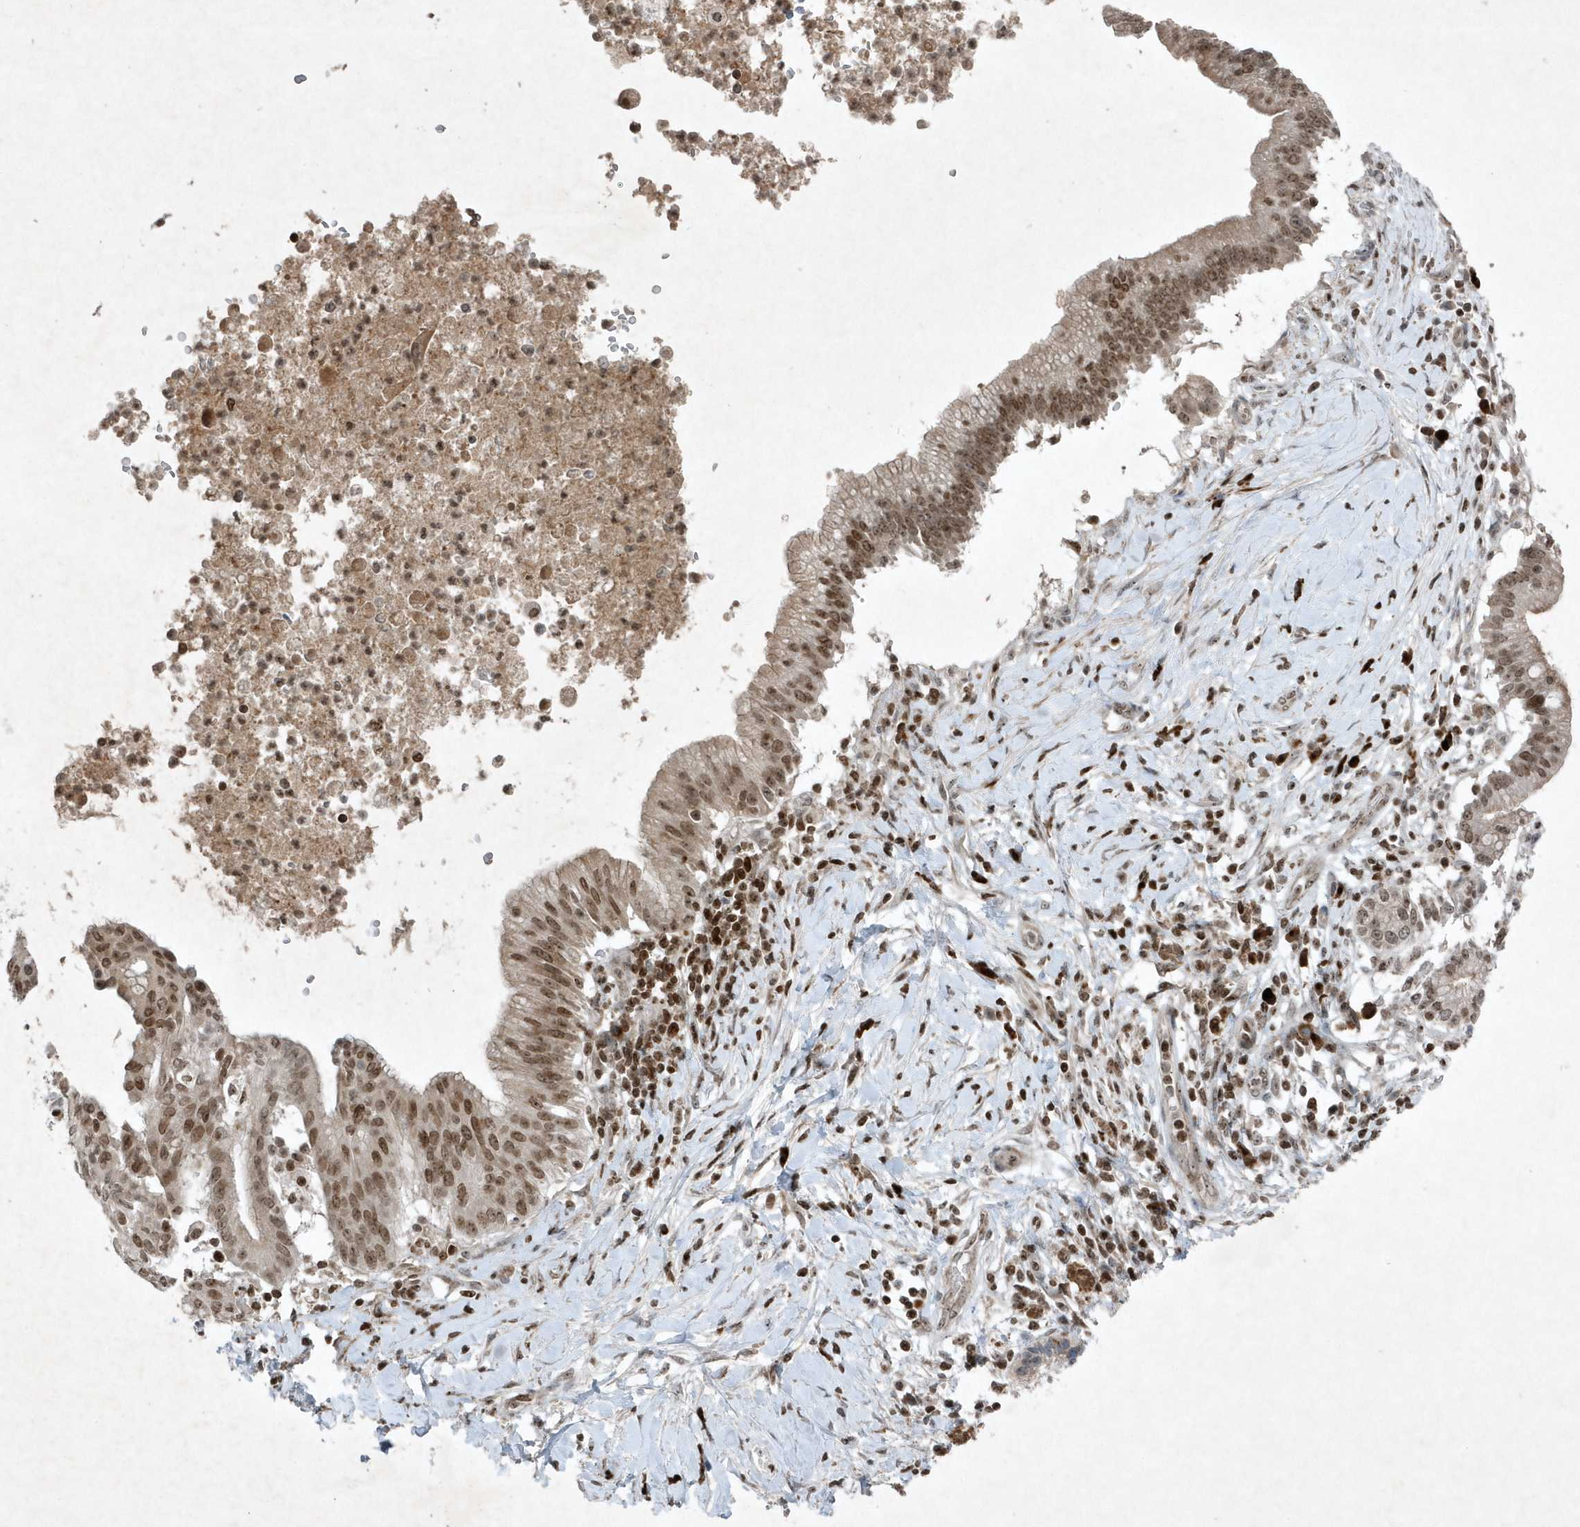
{"staining": {"intensity": "moderate", "quantity": ">75%", "location": "nuclear"}, "tissue": "pancreatic cancer", "cell_type": "Tumor cells", "image_type": "cancer", "snomed": [{"axis": "morphology", "description": "Adenocarcinoma, NOS"}, {"axis": "topography", "description": "Pancreas"}], "caption": "The photomicrograph displays a brown stain indicating the presence of a protein in the nuclear of tumor cells in pancreatic cancer (adenocarcinoma). The staining was performed using DAB to visualize the protein expression in brown, while the nuclei were stained in blue with hematoxylin (Magnification: 20x).", "gene": "QTRT2", "patient": {"sex": "male", "age": 68}}